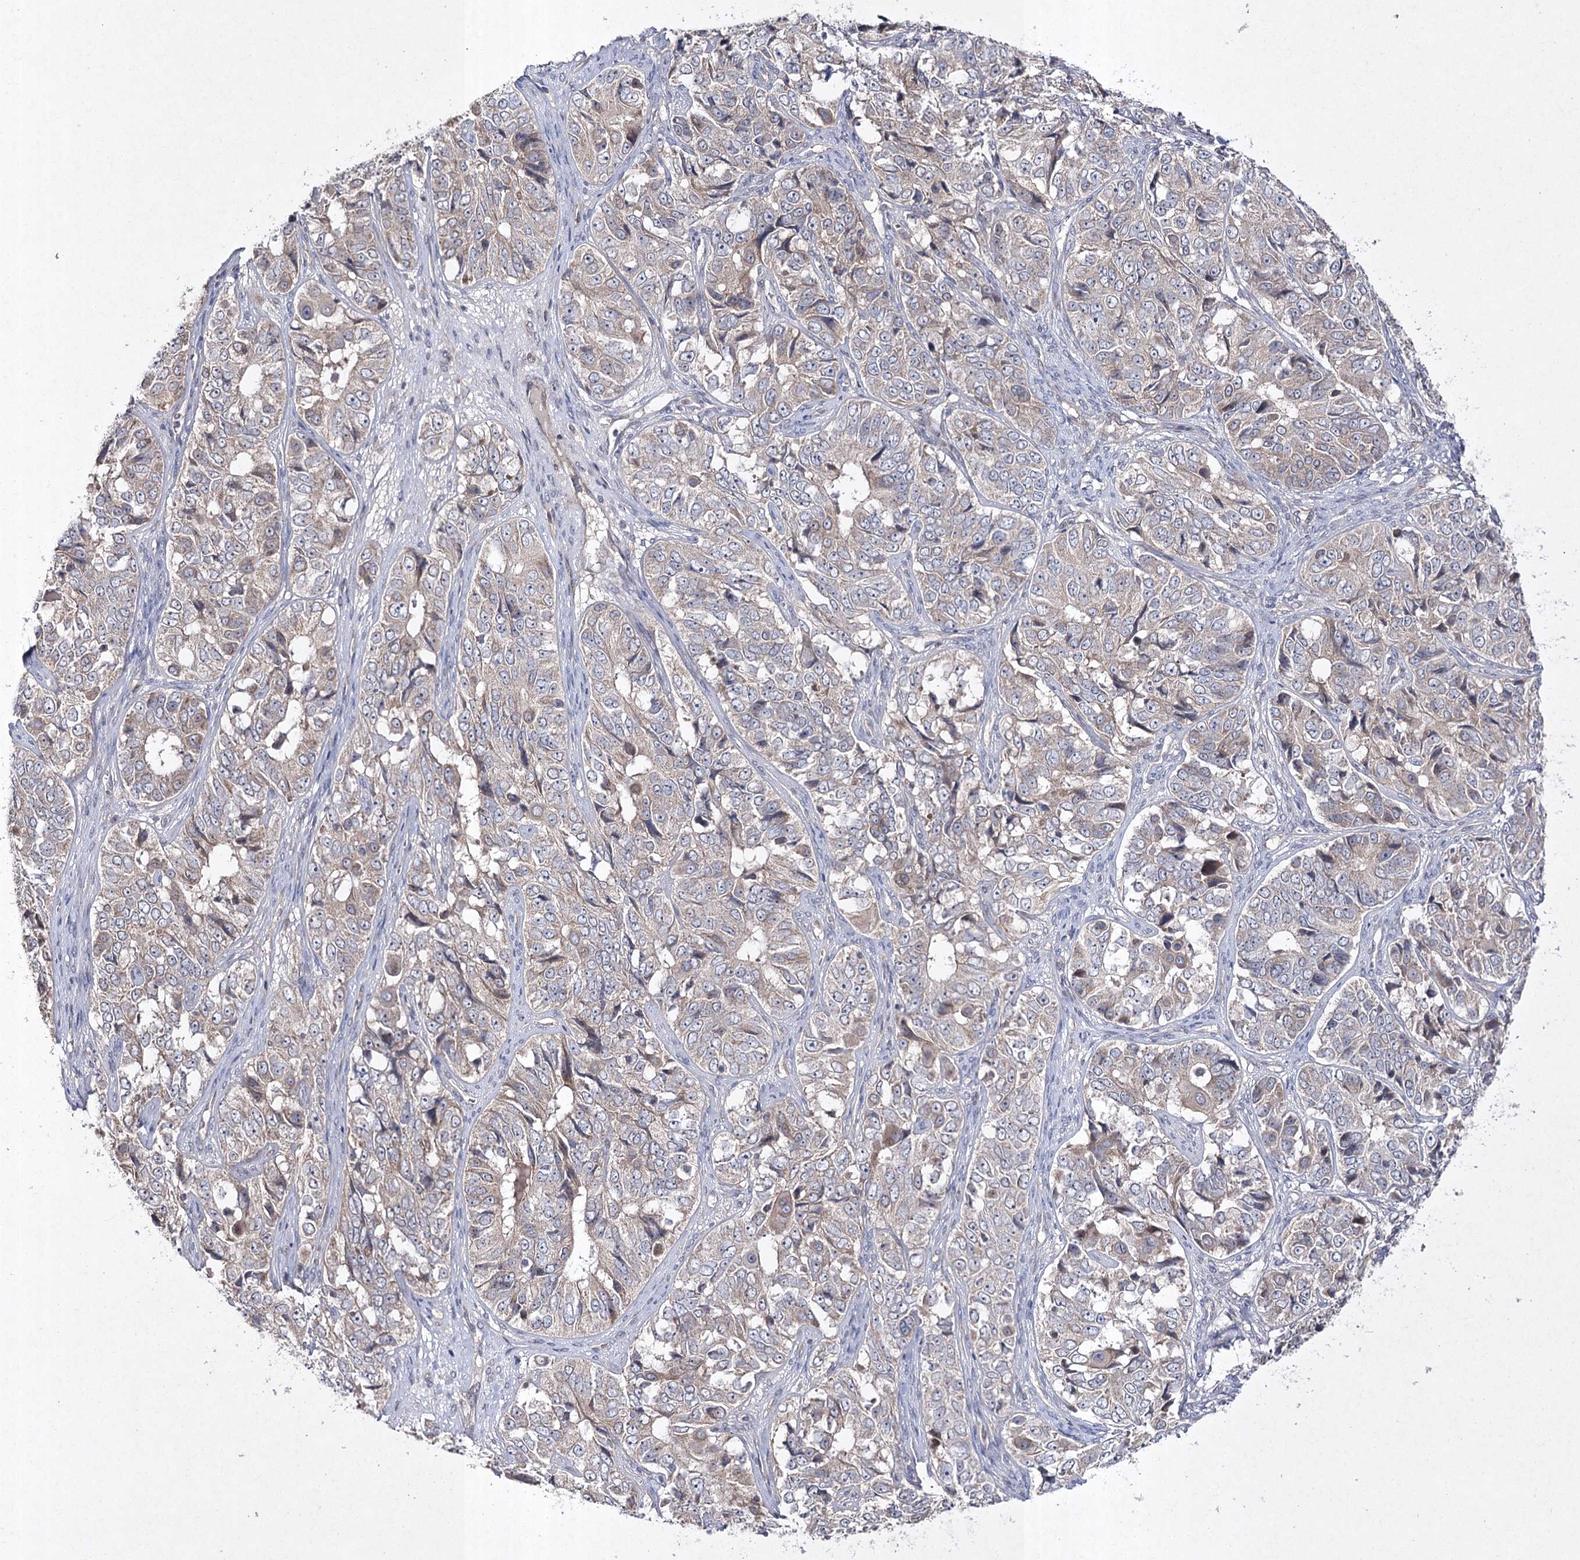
{"staining": {"intensity": "negative", "quantity": "none", "location": "none"}, "tissue": "ovarian cancer", "cell_type": "Tumor cells", "image_type": "cancer", "snomed": [{"axis": "morphology", "description": "Carcinoma, endometroid"}, {"axis": "topography", "description": "Ovary"}], "caption": "Immunohistochemistry of endometroid carcinoma (ovarian) reveals no staining in tumor cells.", "gene": "FANCL", "patient": {"sex": "female", "age": 51}}